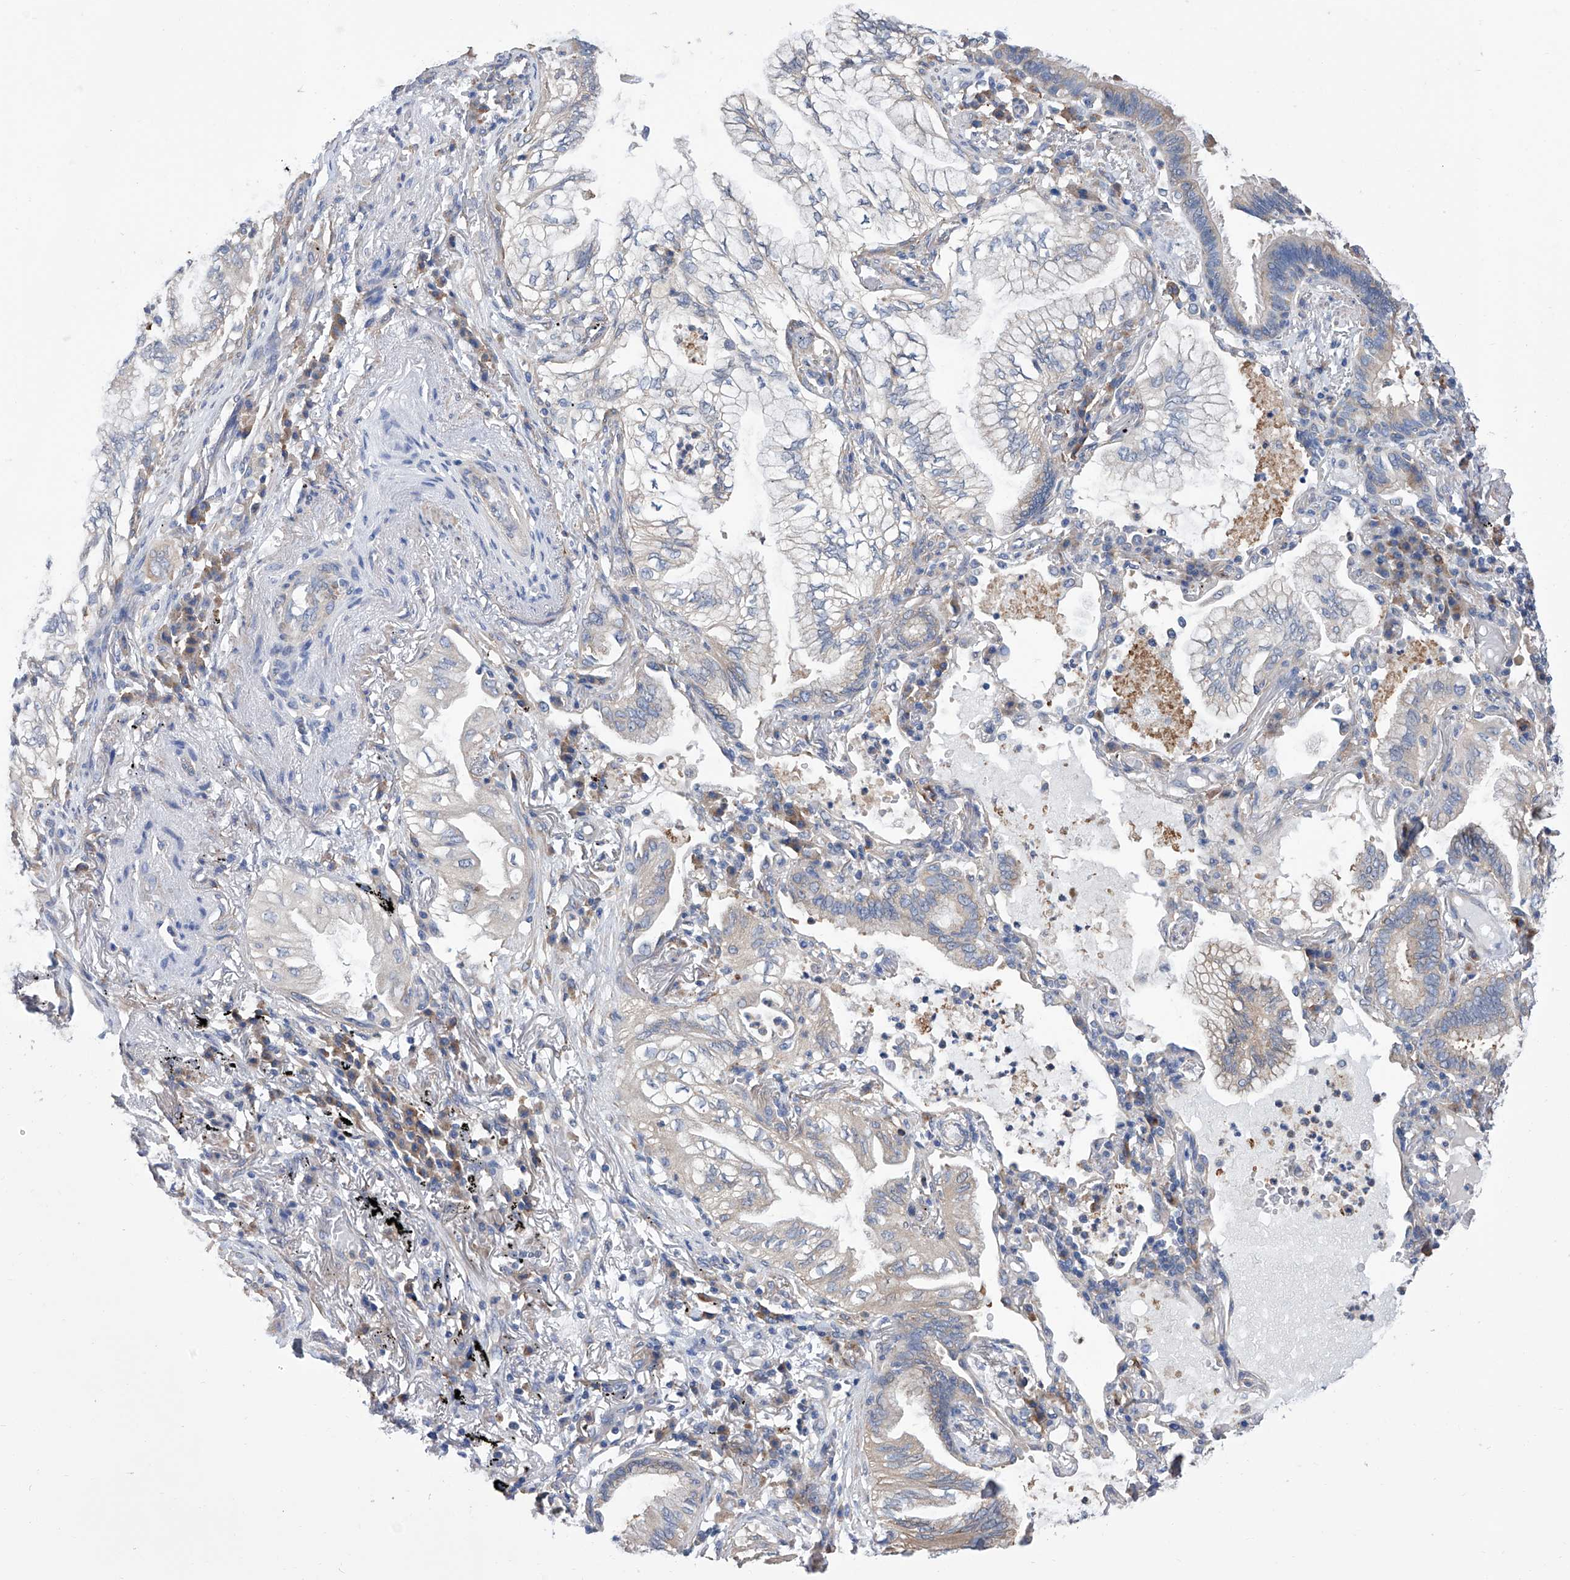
{"staining": {"intensity": "negative", "quantity": "none", "location": "none"}, "tissue": "lung cancer", "cell_type": "Tumor cells", "image_type": "cancer", "snomed": [{"axis": "morphology", "description": "Adenocarcinoma, NOS"}, {"axis": "topography", "description": "Lung"}], "caption": "IHC image of adenocarcinoma (lung) stained for a protein (brown), which demonstrates no staining in tumor cells. (DAB (3,3'-diaminobenzidine) immunohistochemistry (IHC), high magnification).", "gene": "SMS", "patient": {"sex": "female", "age": 70}}